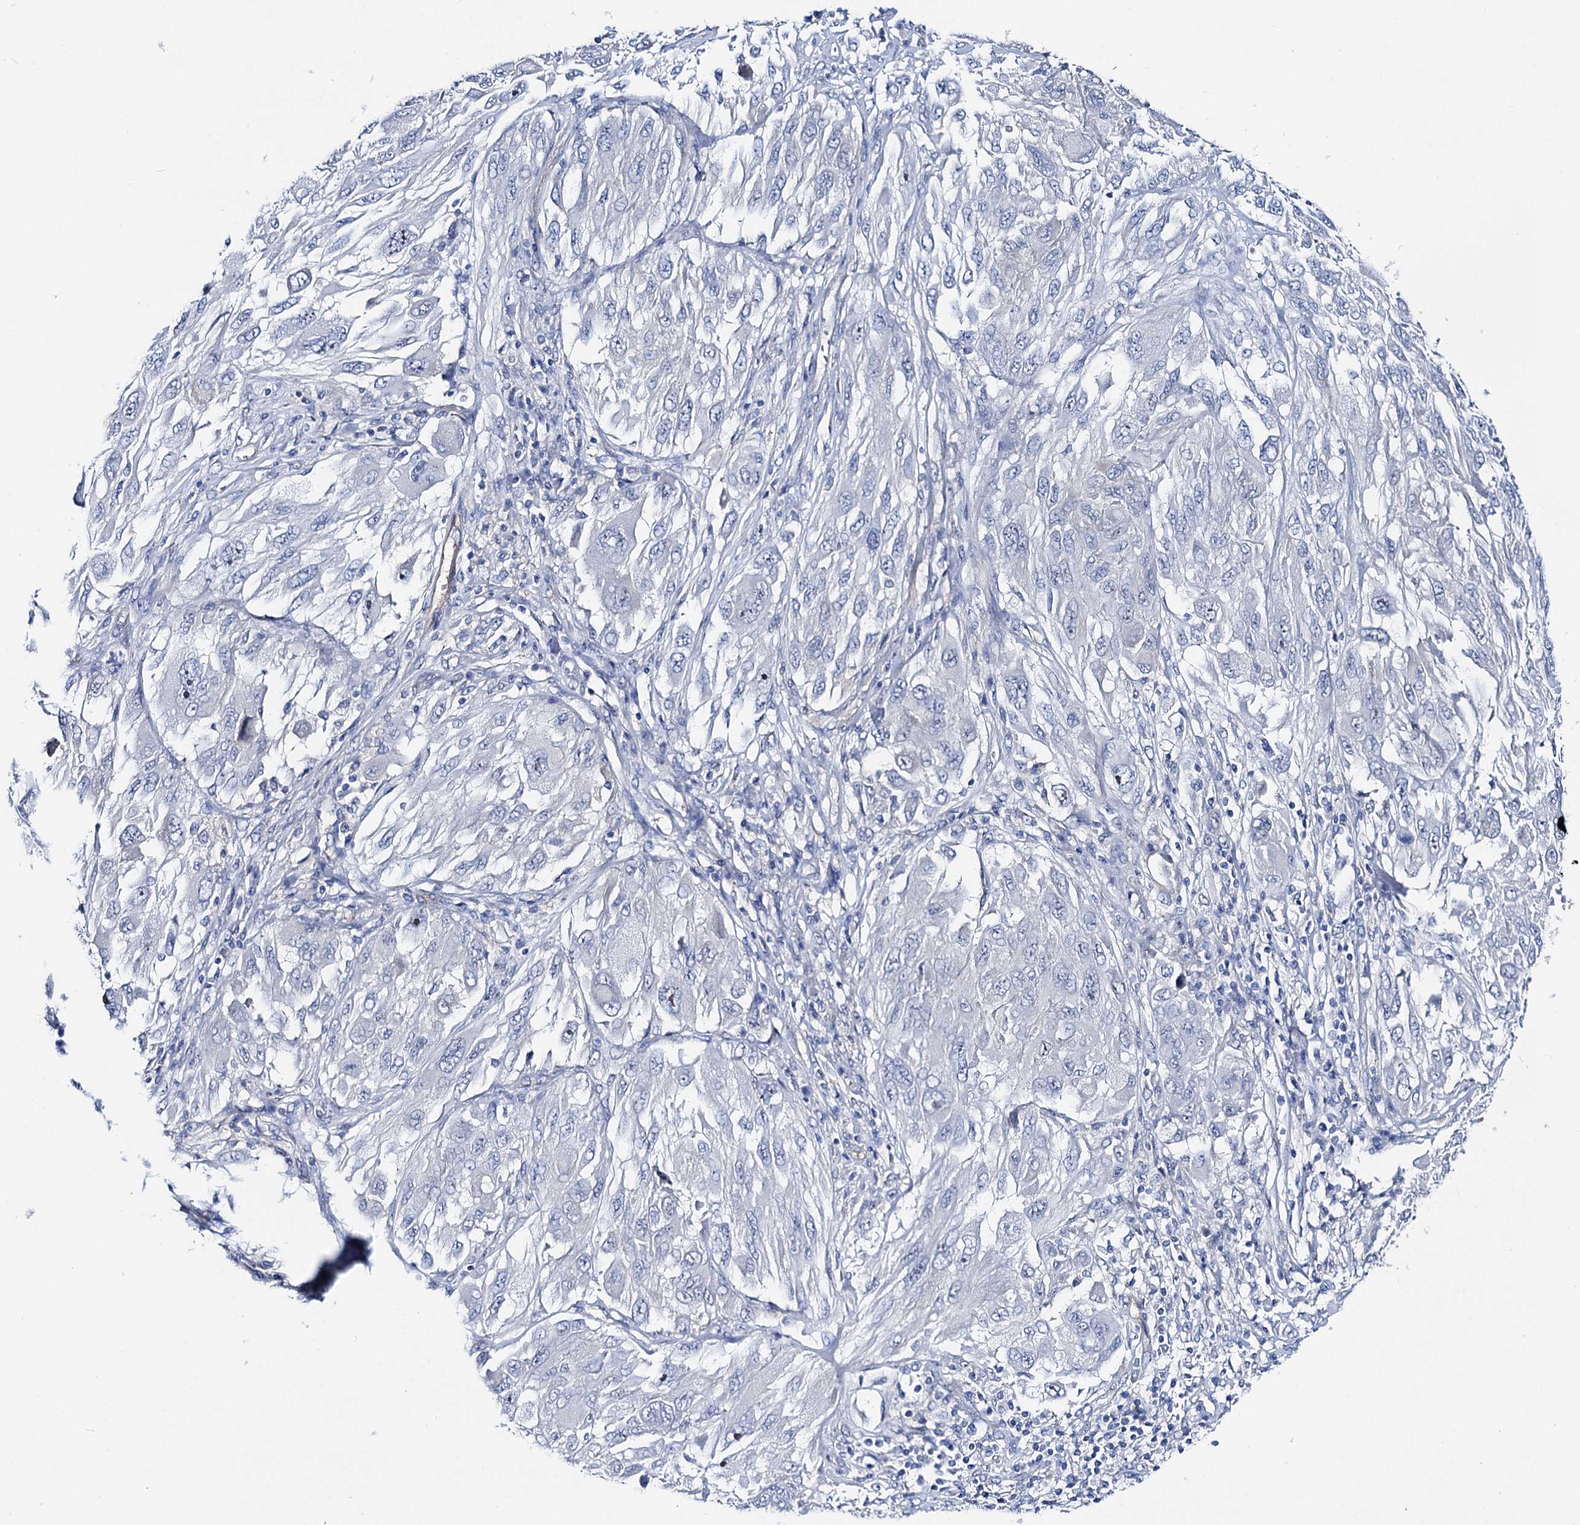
{"staining": {"intensity": "negative", "quantity": "none", "location": "none"}, "tissue": "melanoma", "cell_type": "Tumor cells", "image_type": "cancer", "snomed": [{"axis": "morphology", "description": "Malignant melanoma, NOS"}, {"axis": "topography", "description": "Skin"}], "caption": "DAB immunohistochemical staining of malignant melanoma reveals no significant positivity in tumor cells.", "gene": "SHROOM1", "patient": {"sex": "female", "age": 91}}